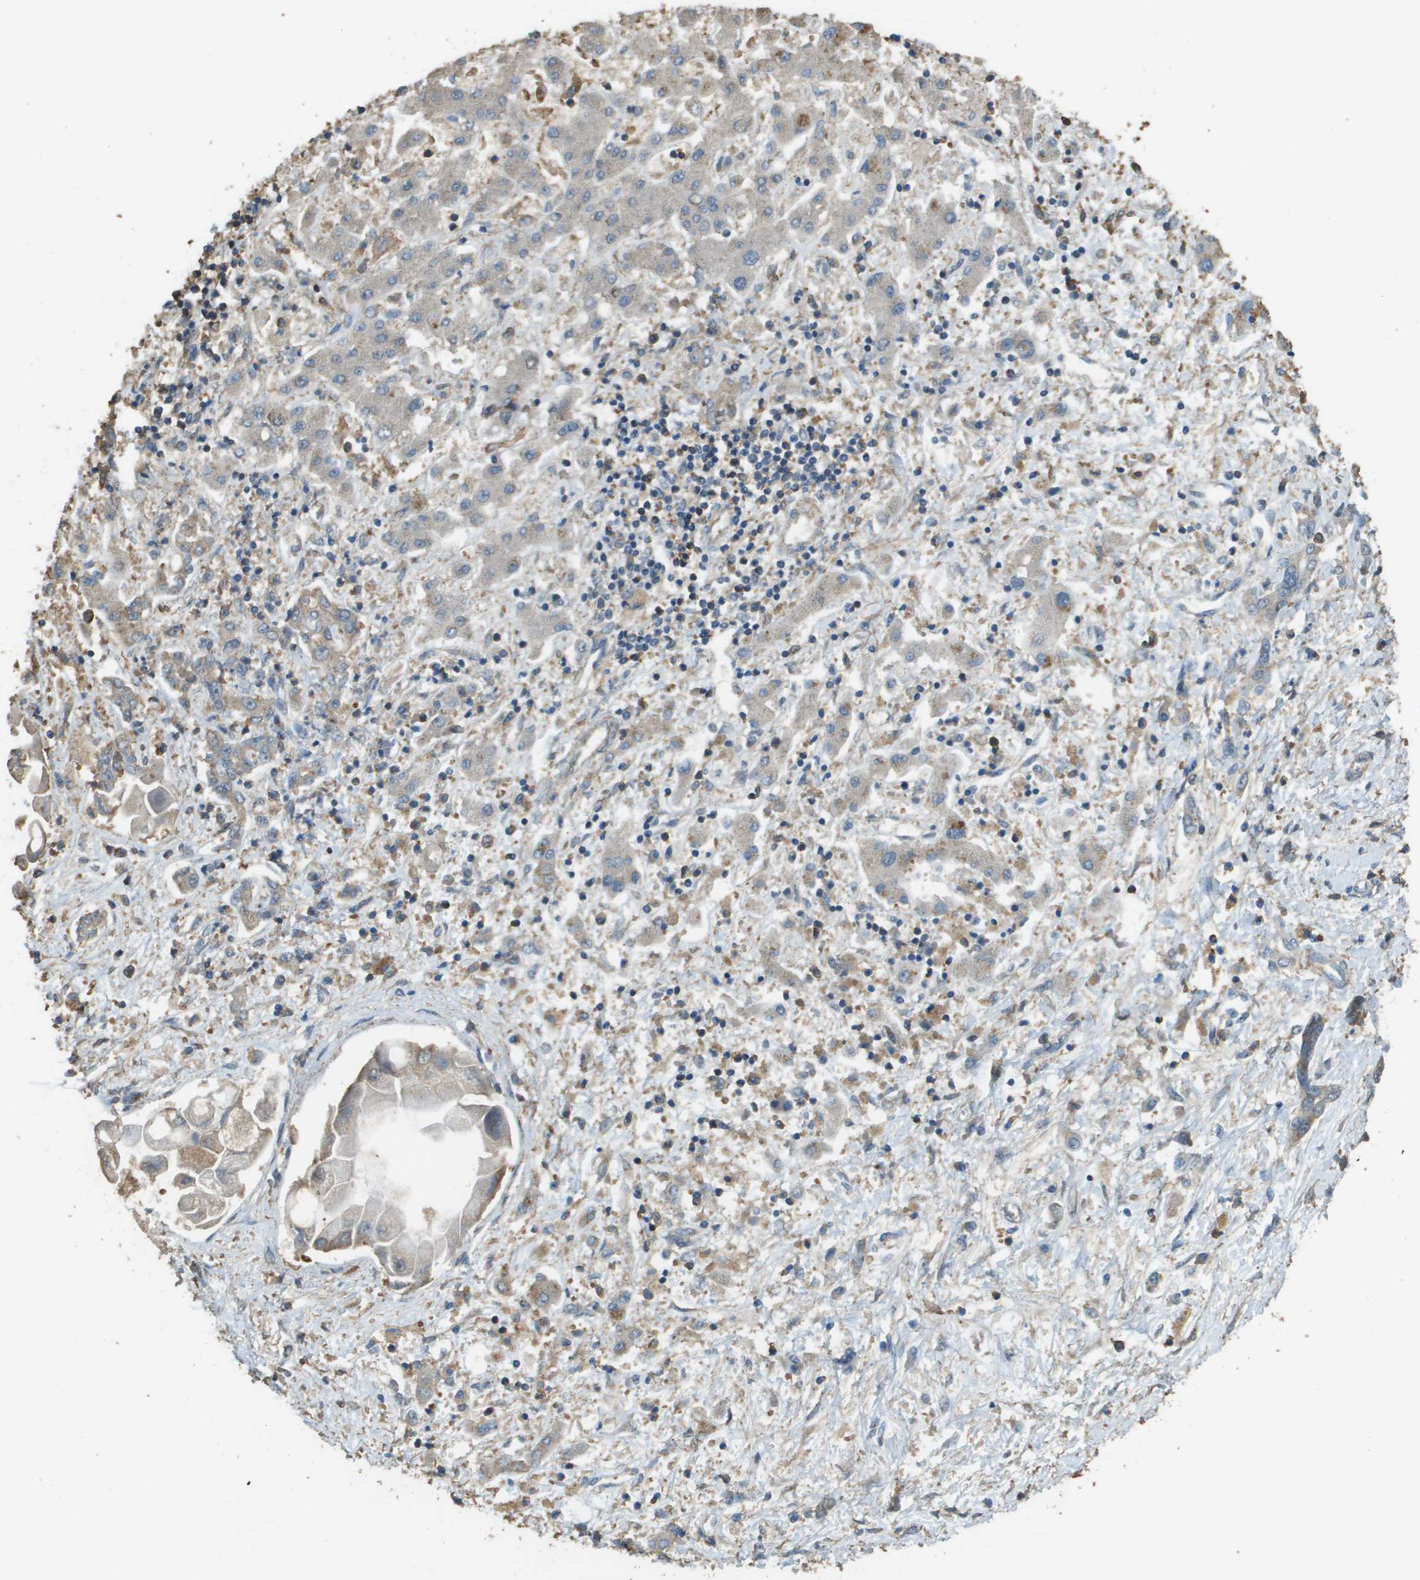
{"staining": {"intensity": "weak", "quantity": "<25%", "location": "cytoplasmic/membranous"}, "tissue": "liver cancer", "cell_type": "Tumor cells", "image_type": "cancer", "snomed": [{"axis": "morphology", "description": "Cholangiocarcinoma"}, {"axis": "topography", "description": "Liver"}], "caption": "Immunohistochemistry micrograph of human cholangiocarcinoma (liver) stained for a protein (brown), which demonstrates no positivity in tumor cells.", "gene": "MS4A7", "patient": {"sex": "male", "age": 50}}